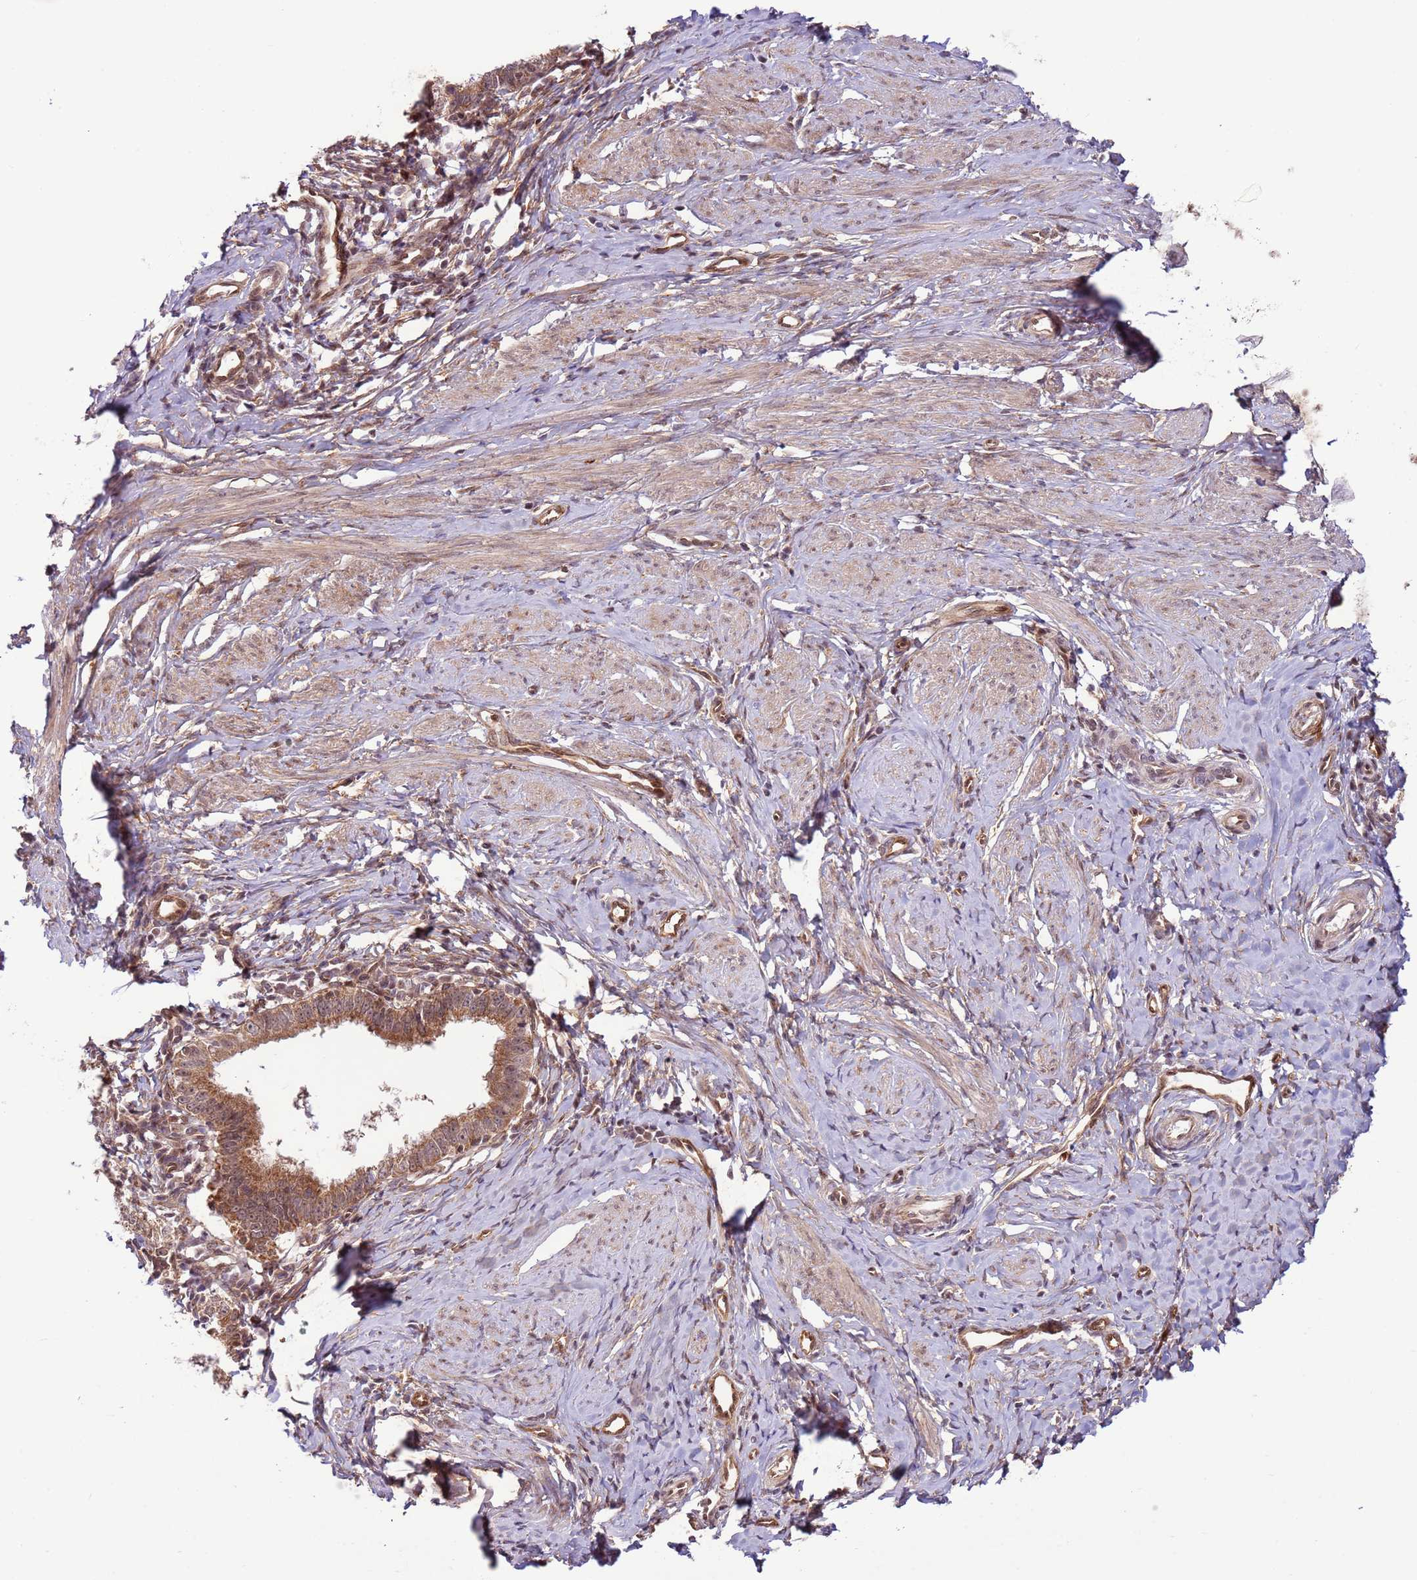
{"staining": {"intensity": "moderate", "quantity": ">75%", "location": "cytoplasmic/membranous"}, "tissue": "cervical cancer", "cell_type": "Tumor cells", "image_type": "cancer", "snomed": [{"axis": "morphology", "description": "Adenocarcinoma, NOS"}, {"axis": "topography", "description": "Cervix"}], "caption": "A photomicrograph of human adenocarcinoma (cervical) stained for a protein shows moderate cytoplasmic/membranous brown staining in tumor cells.", "gene": "DCAF4", "patient": {"sex": "female", "age": 36}}